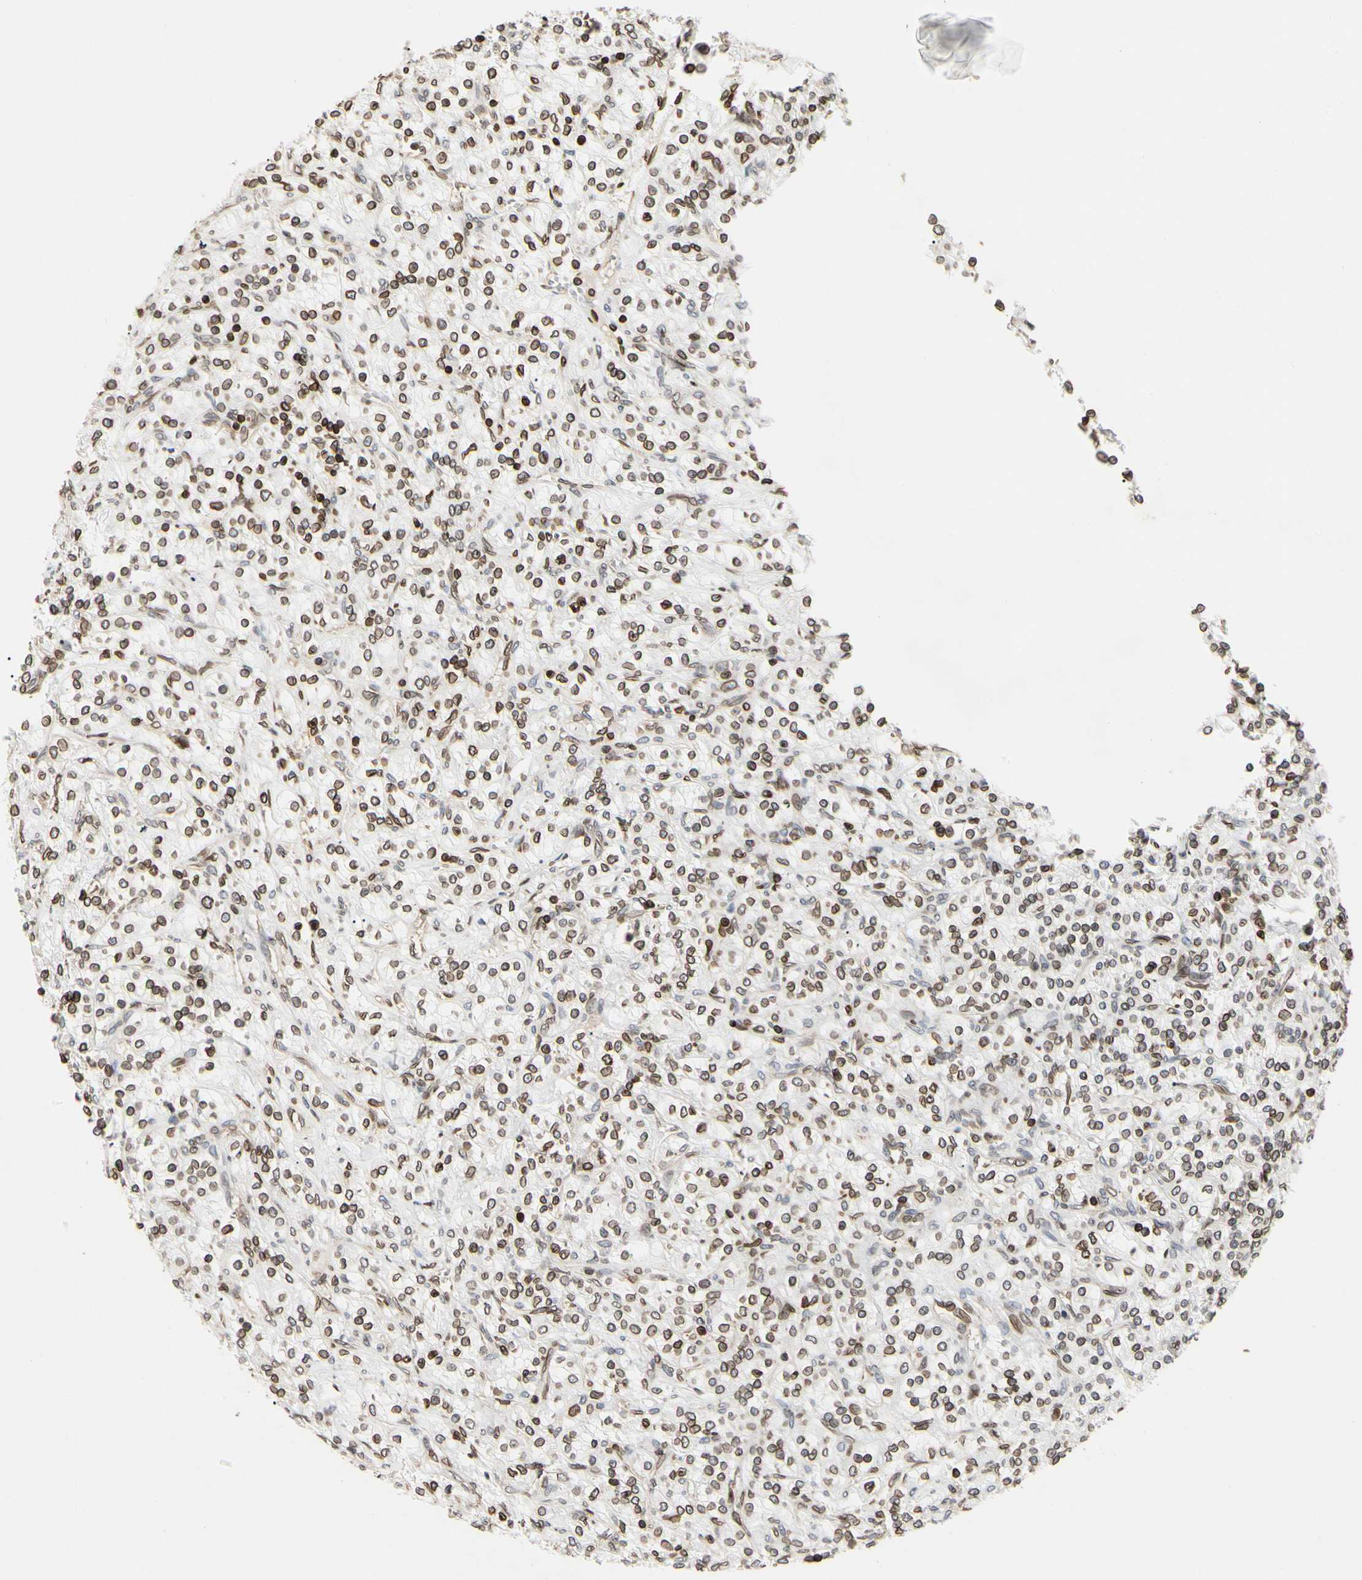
{"staining": {"intensity": "moderate", "quantity": ">75%", "location": "cytoplasmic/membranous,nuclear"}, "tissue": "renal cancer", "cell_type": "Tumor cells", "image_type": "cancer", "snomed": [{"axis": "morphology", "description": "Adenocarcinoma, NOS"}, {"axis": "topography", "description": "Kidney"}], "caption": "Human renal adenocarcinoma stained with a protein marker shows moderate staining in tumor cells.", "gene": "TMPO", "patient": {"sex": "male", "age": 77}}